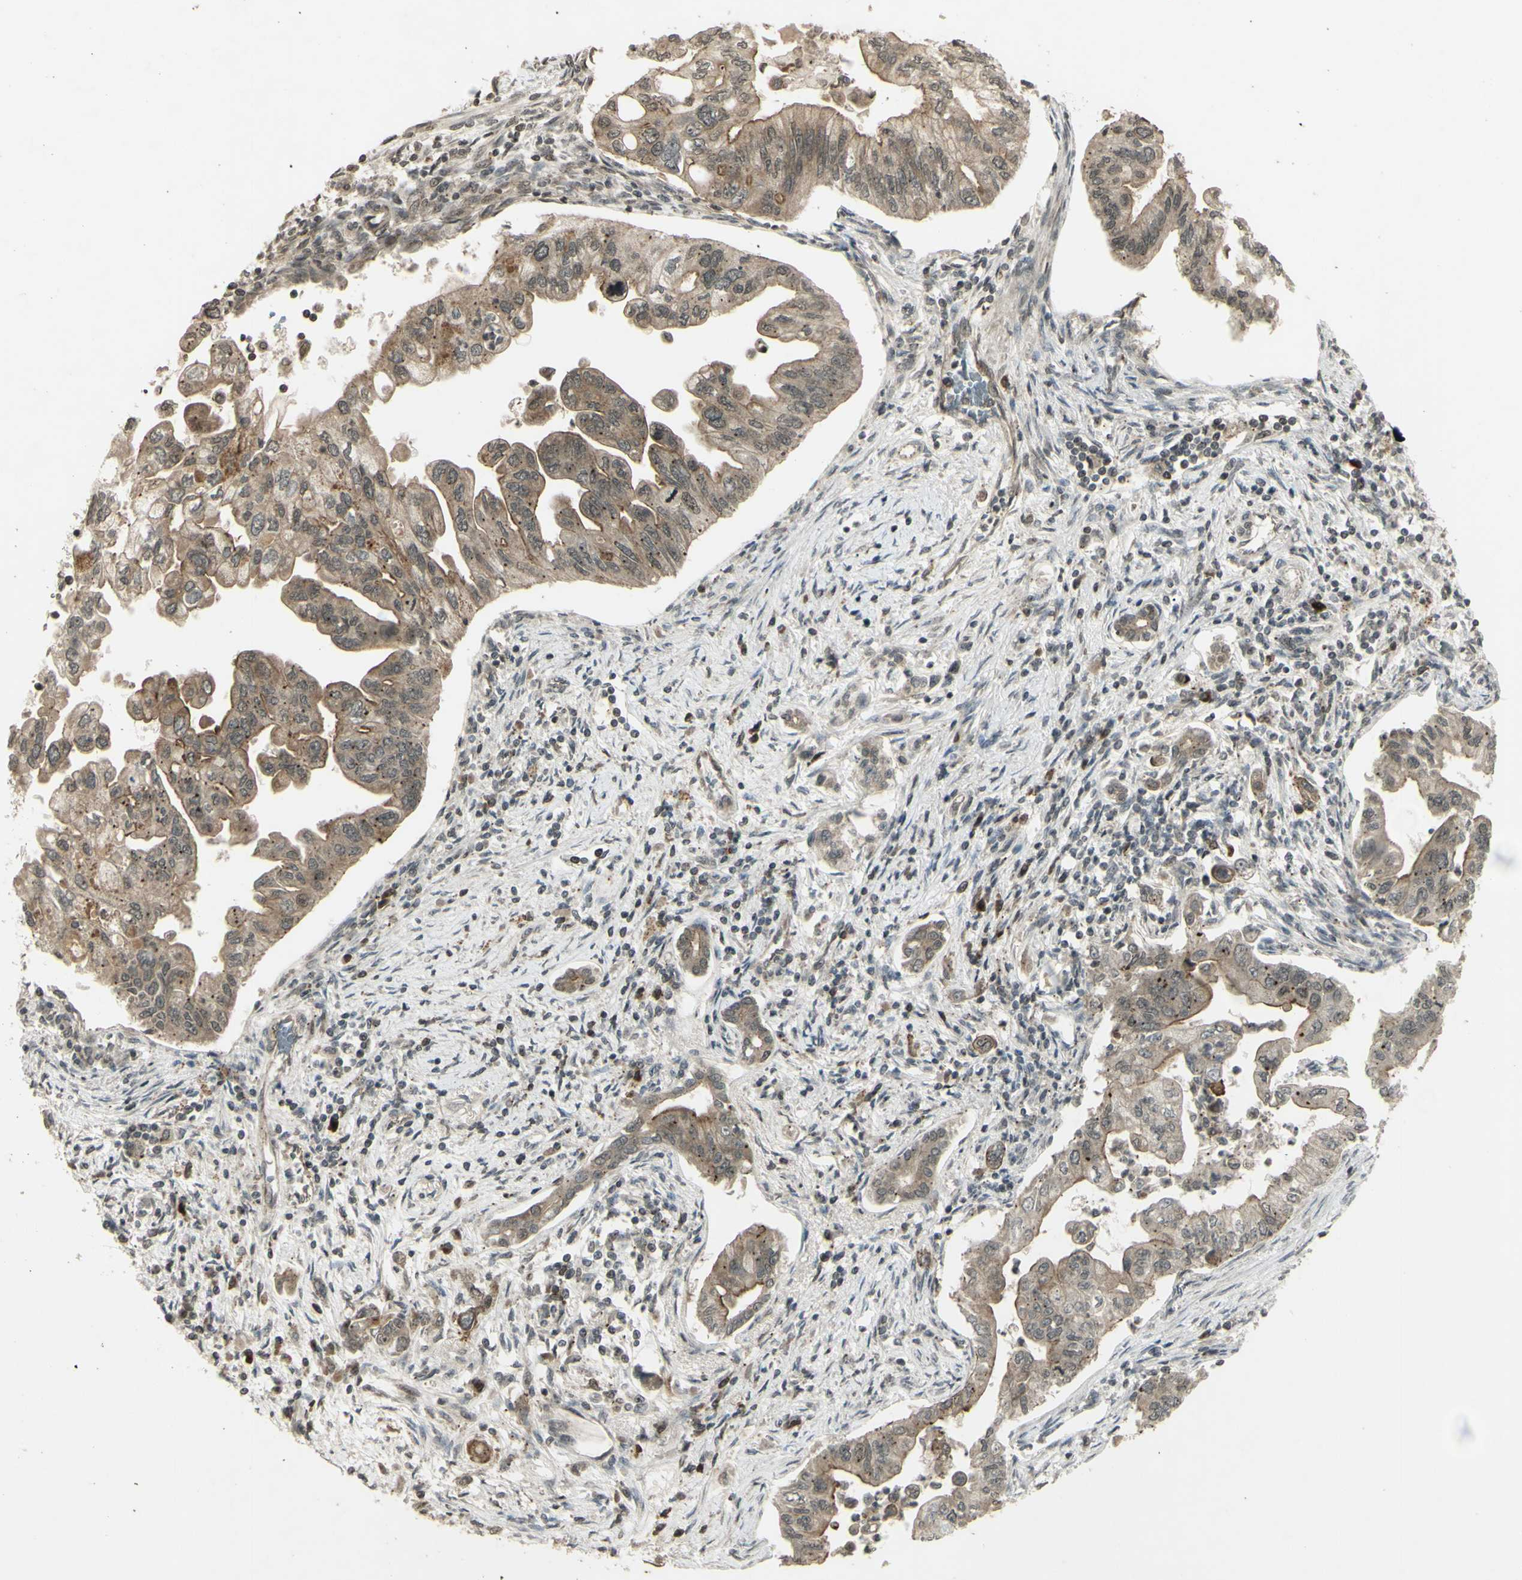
{"staining": {"intensity": "moderate", "quantity": ">75%", "location": "cytoplasmic/membranous"}, "tissue": "pancreatic cancer", "cell_type": "Tumor cells", "image_type": "cancer", "snomed": [{"axis": "morphology", "description": "Normal tissue, NOS"}, {"axis": "topography", "description": "Pancreas"}], "caption": "Pancreatic cancer was stained to show a protein in brown. There is medium levels of moderate cytoplasmic/membranous positivity in about >75% of tumor cells.", "gene": "BLNK", "patient": {"sex": "male", "age": 42}}